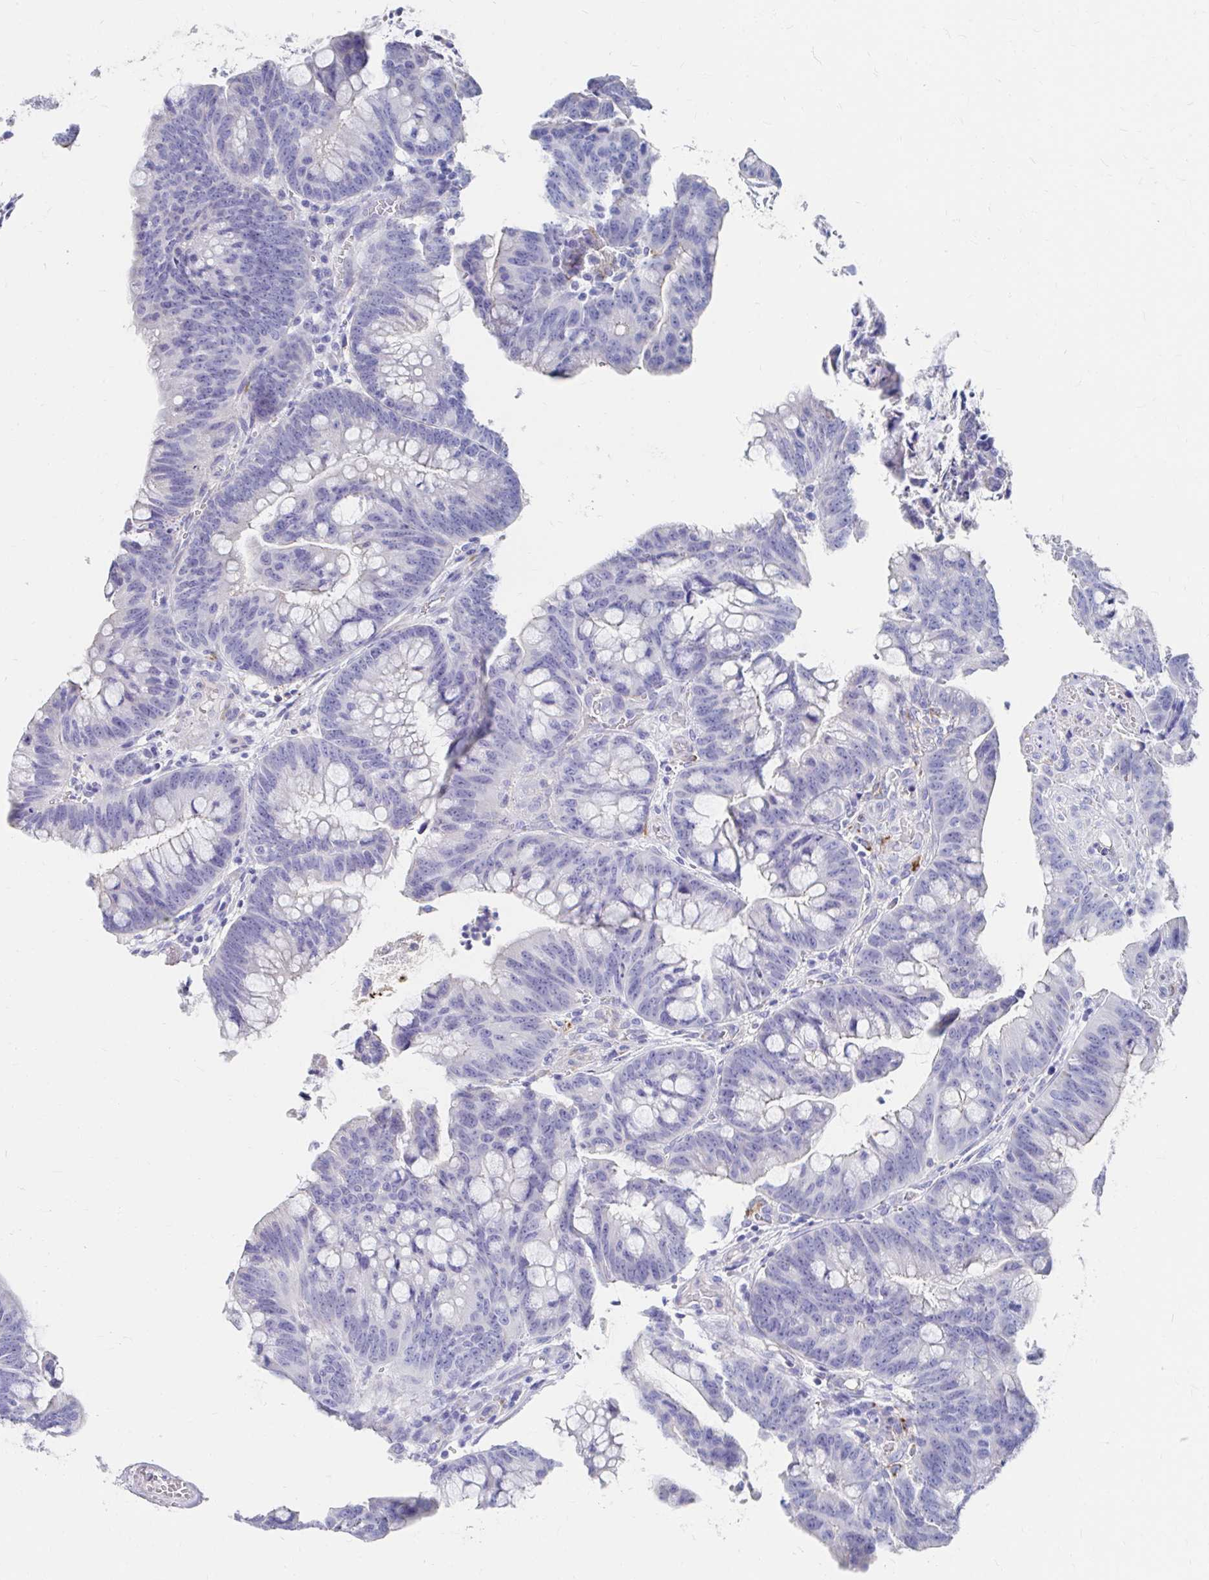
{"staining": {"intensity": "negative", "quantity": "none", "location": "none"}, "tissue": "colorectal cancer", "cell_type": "Tumor cells", "image_type": "cancer", "snomed": [{"axis": "morphology", "description": "Adenocarcinoma, NOS"}, {"axis": "topography", "description": "Colon"}], "caption": "IHC of adenocarcinoma (colorectal) demonstrates no expression in tumor cells. The staining is performed using DAB (3,3'-diaminobenzidine) brown chromogen with nuclei counter-stained in using hematoxylin.", "gene": "LAMC3", "patient": {"sex": "male", "age": 62}}